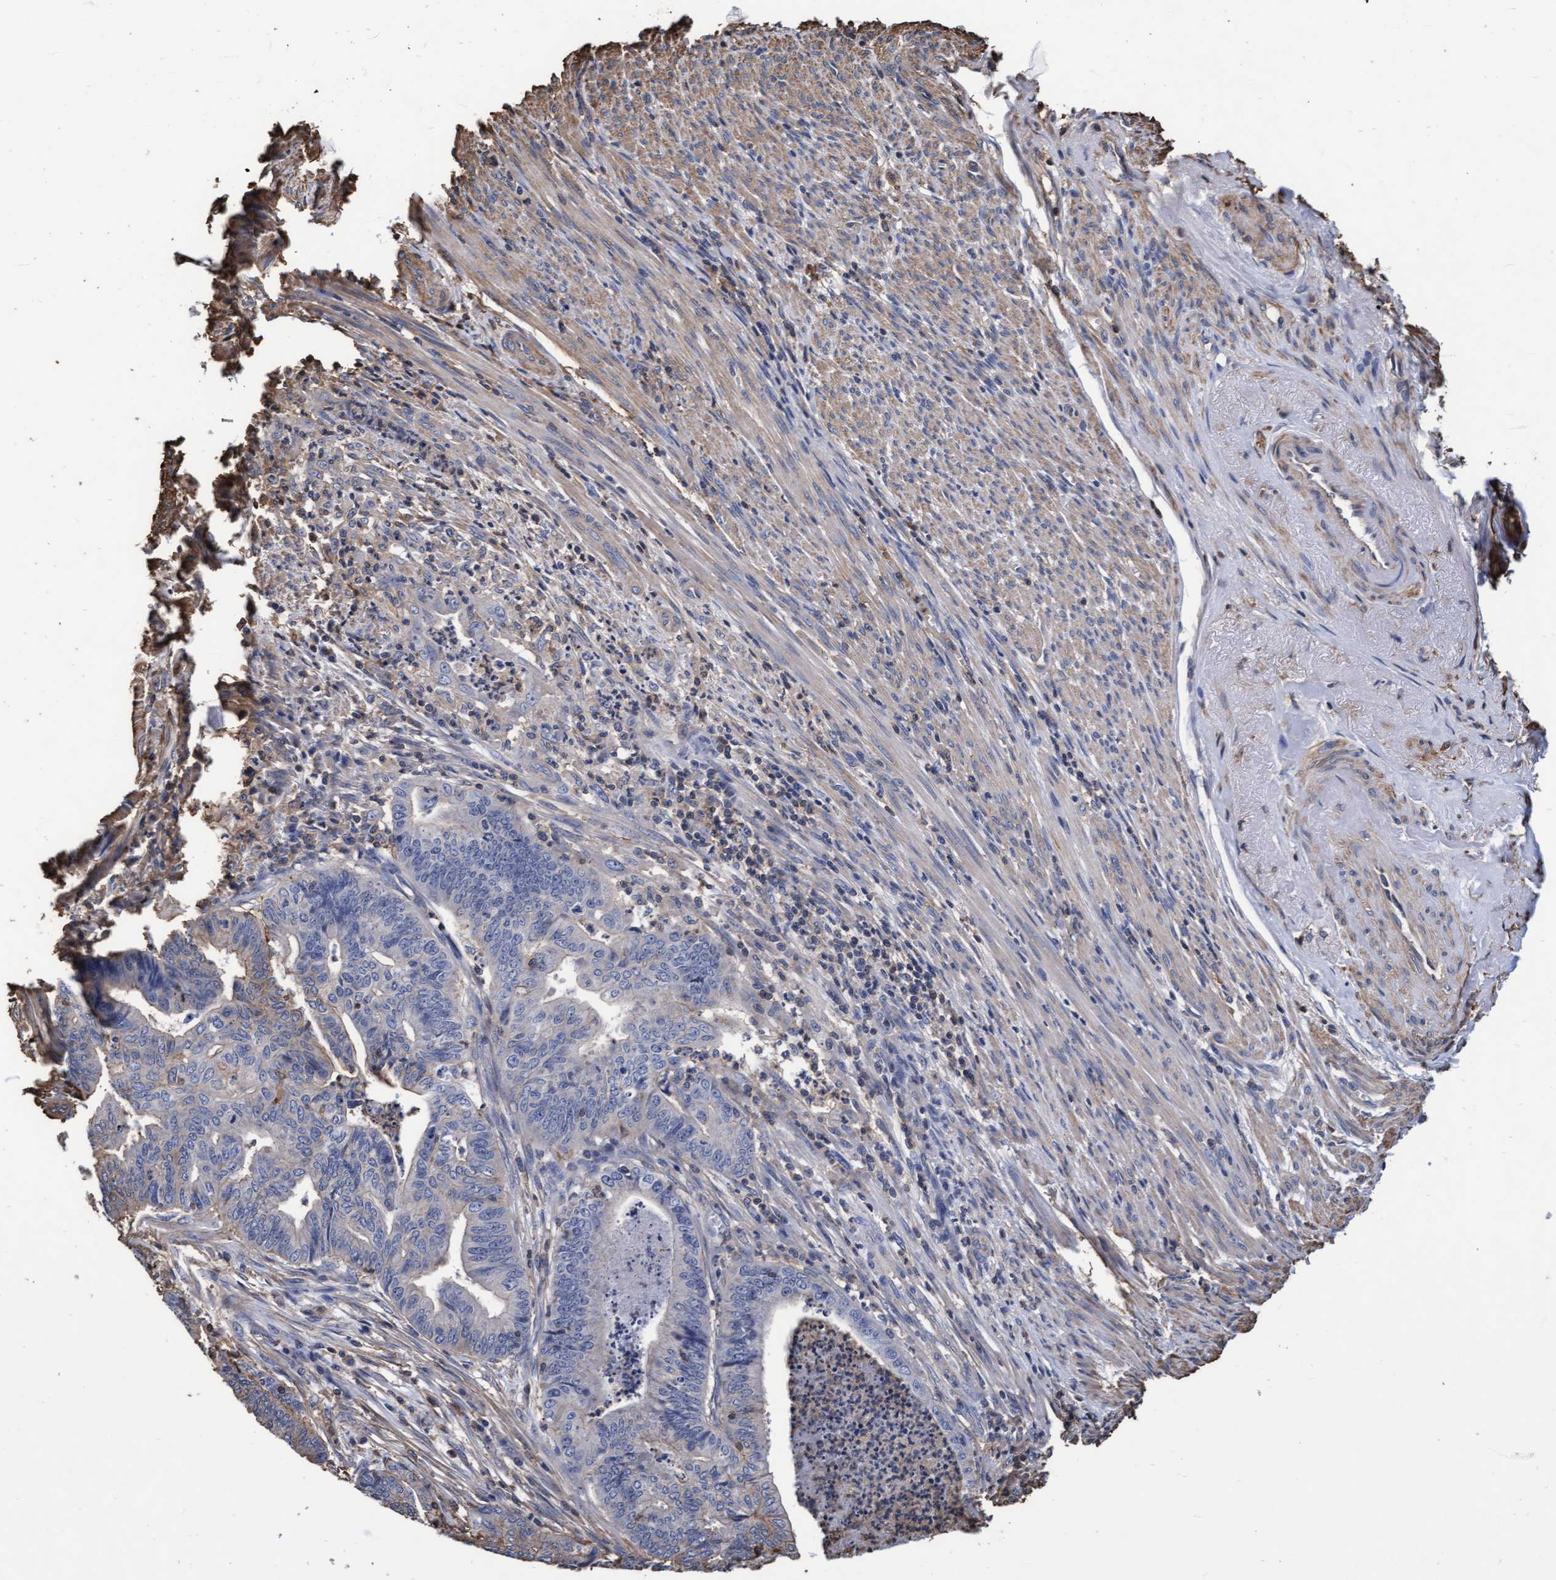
{"staining": {"intensity": "negative", "quantity": "none", "location": "none"}, "tissue": "endometrial cancer", "cell_type": "Tumor cells", "image_type": "cancer", "snomed": [{"axis": "morphology", "description": "Polyp, NOS"}, {"axis": "morphology", "description": "Adenocarcinoma, NOS"}, {"axis": "morphology", "description": "Adenoma, NOS"}, {"axis": "topography", "description": "Endometrium"}], "caption": "A histopathology image of human endometrial cancer is negative for staining in tumor cells.", "gene": "GRHPR", "patient": {"sex": "female", "age": 79}}